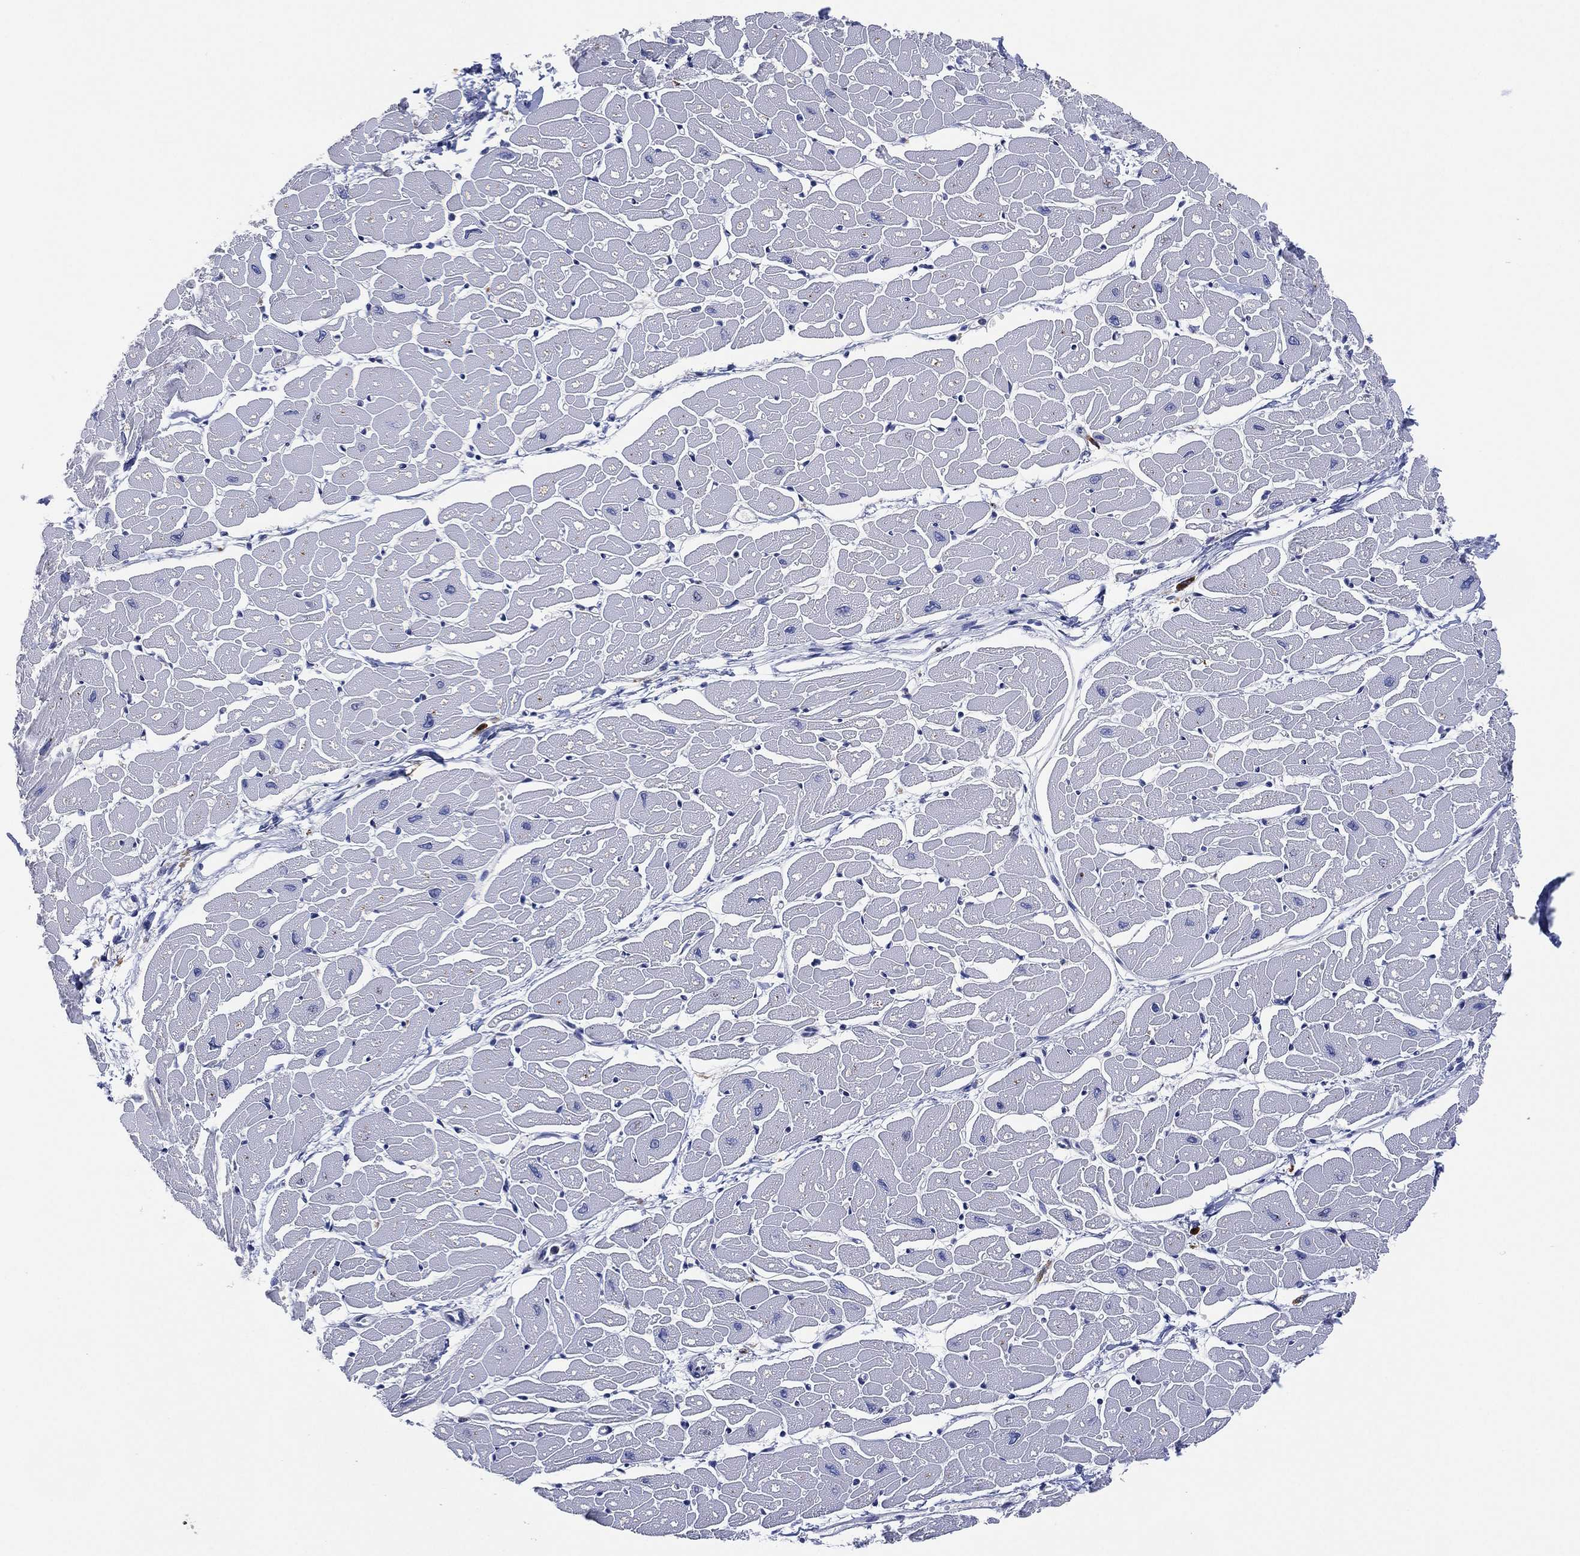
{"staining": {"intensity": "negative", "quantity": "none", "location": "none"}, "tissue": "heart muscle", "cell_type": "Cardiomyocytes", "image_type": "normal", "snomed": [{"axis": "morphology", "description": "Normal tissue, NOS"}, {"axis": "topography", "description": "Heart"}], "caption": "The IHC photomicrograph has no significant expression in cardiomyocytes of heart muscle. The staining is performed using DAB brown chromogen with nuclei counter-stained in using hematoxylin.", "gene": "GALNS", "patient": {"sex": "male", "age": 57}}